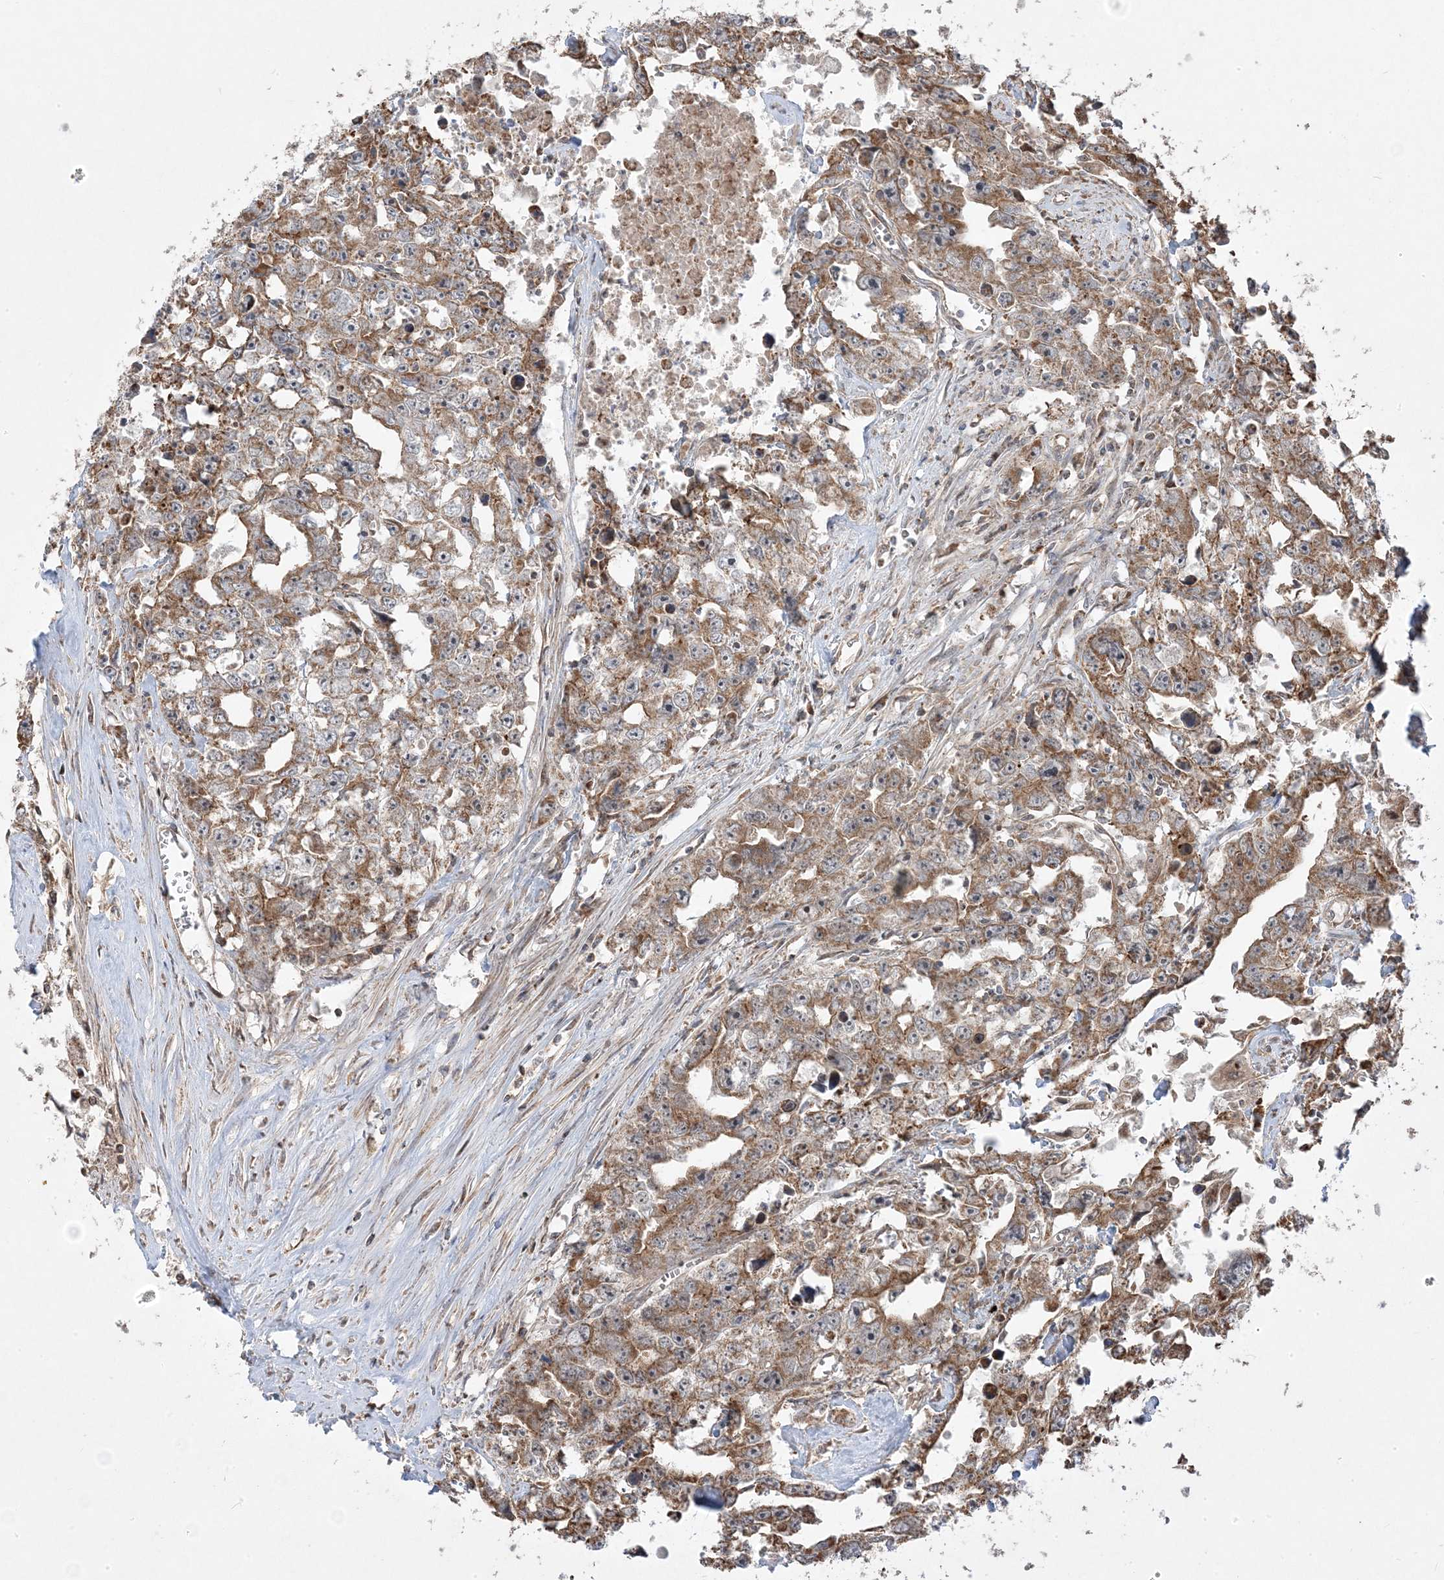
{"staining": {"intensity": "moderate", "quantity": ">75%", "location": "cytoplasmic/membranous"}, "tissue": "testis cancer", "cell_type": "Tumor cells", "image_type": "cancer", "snomed": [{"axis": "morphology", "description": "Seminoma, NOS"}, {"axis": "morphology", "description": "Carcinoma, Embryonal, NOS"}, {"axis": "topography", "description": "Testis"}], "caption": "IHC histopathology image of neoplastic tissue: human testis embryonal carcinoma stained using IHC demonstrates medium levels of moderate protein expression localized specifically in the cytoplasmic/membranous of tumor cells, appearing as a cytoplasmic/membranous brown color.", "gene": "CLUAP1", "patient": {"sex": "male", "age": 43}}